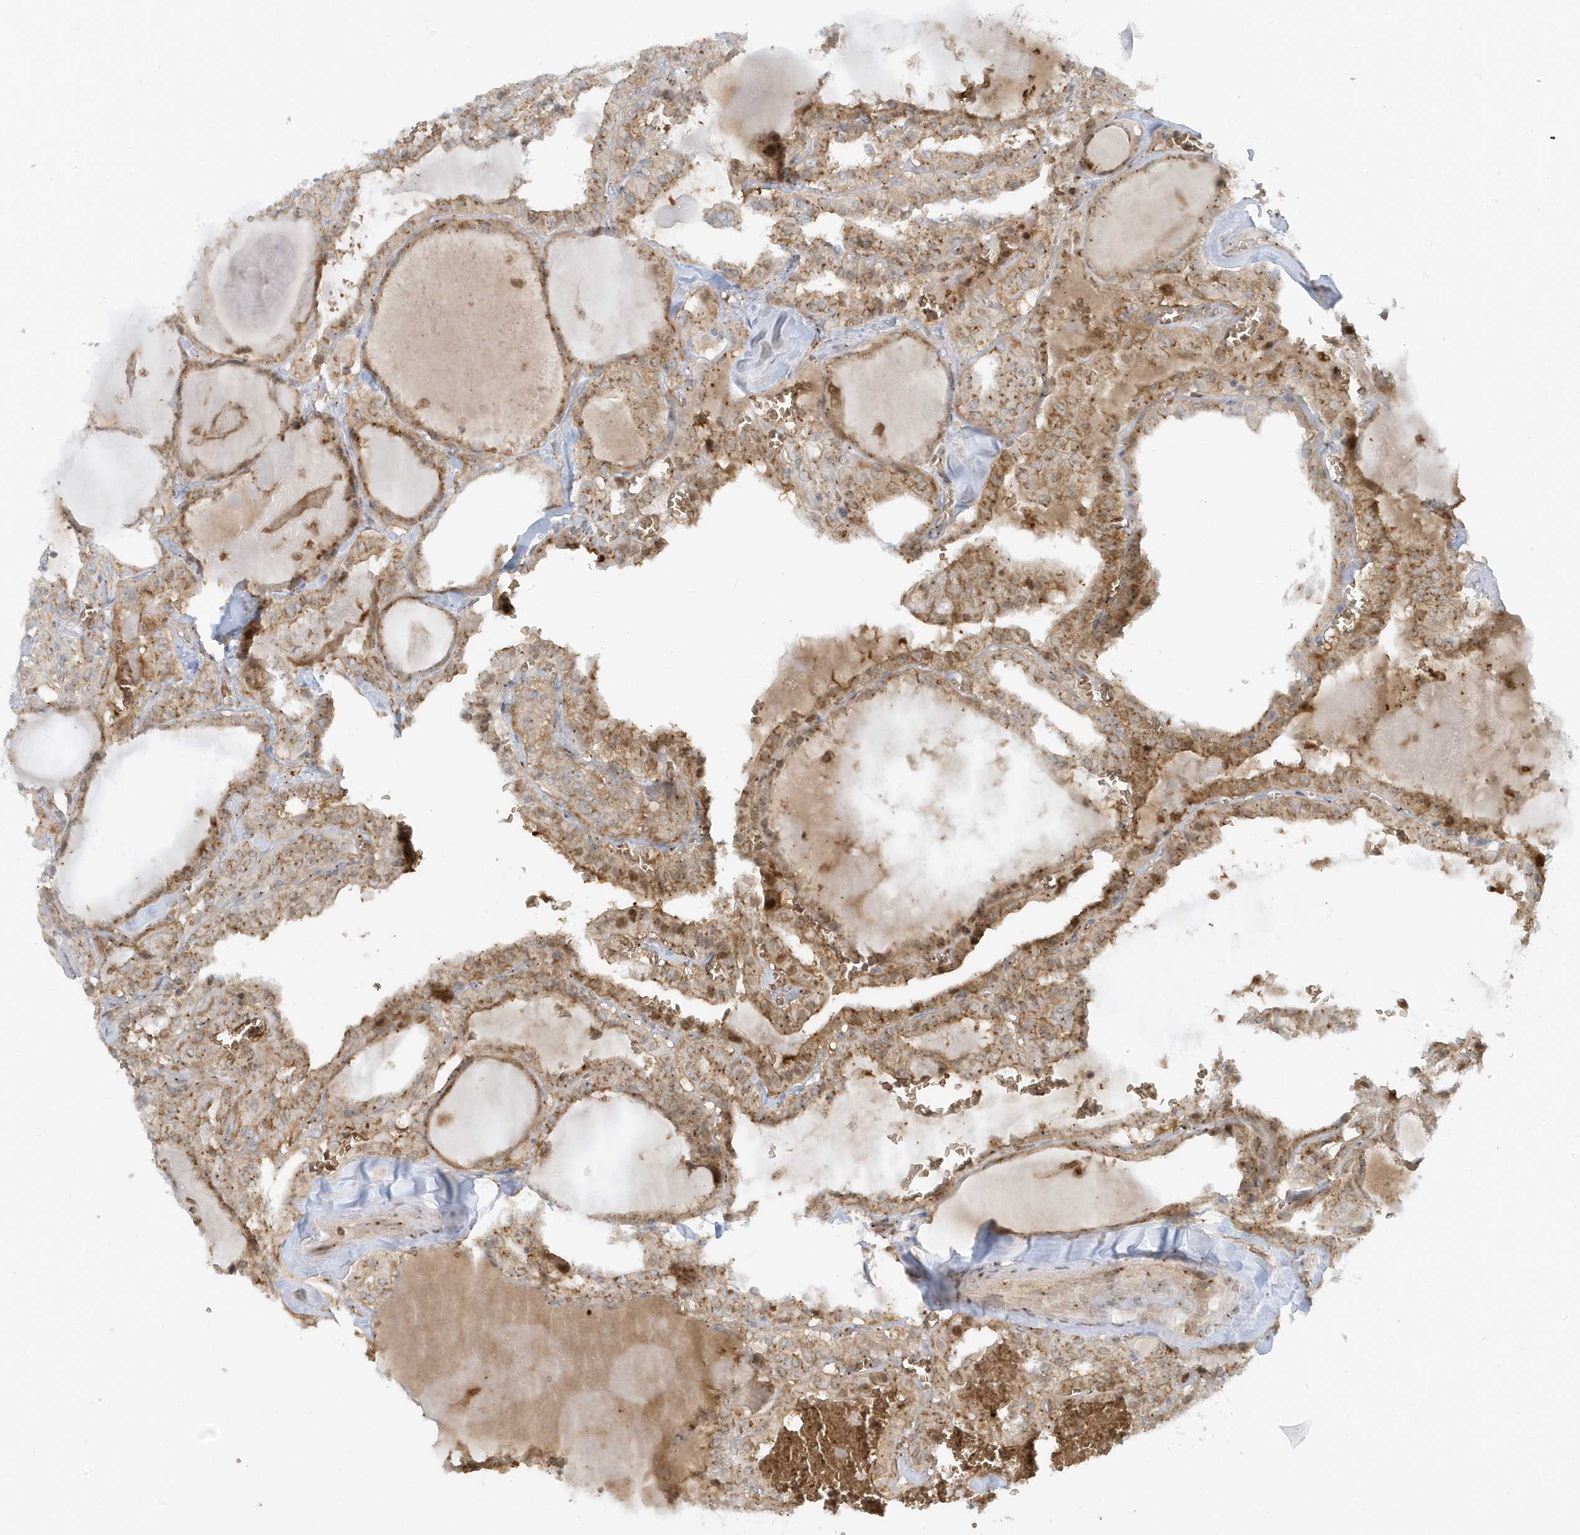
{"staining": {"intensity": "moderate", "quantity": ">75%", "location": "cytoplasmic/membranous"}, "tissue": "thyroid cancer", "cell_type": "Tumor cells", "image_type": "cancer", "snomed": [{"axis": "morphology", "description": "Papillary adenocarcinoma, NOS"}, {"axis": "topography", "description": "Thyroid gland"}], "caption": "There is medium levels of moderate cytoplasmic/membranous positivity in tumor cells of thyroid cancer, as demonstrated by immunohistochemical staining (brown color).", "gene": "RPP40", "patient": {"sex": "male", "age": 52}}